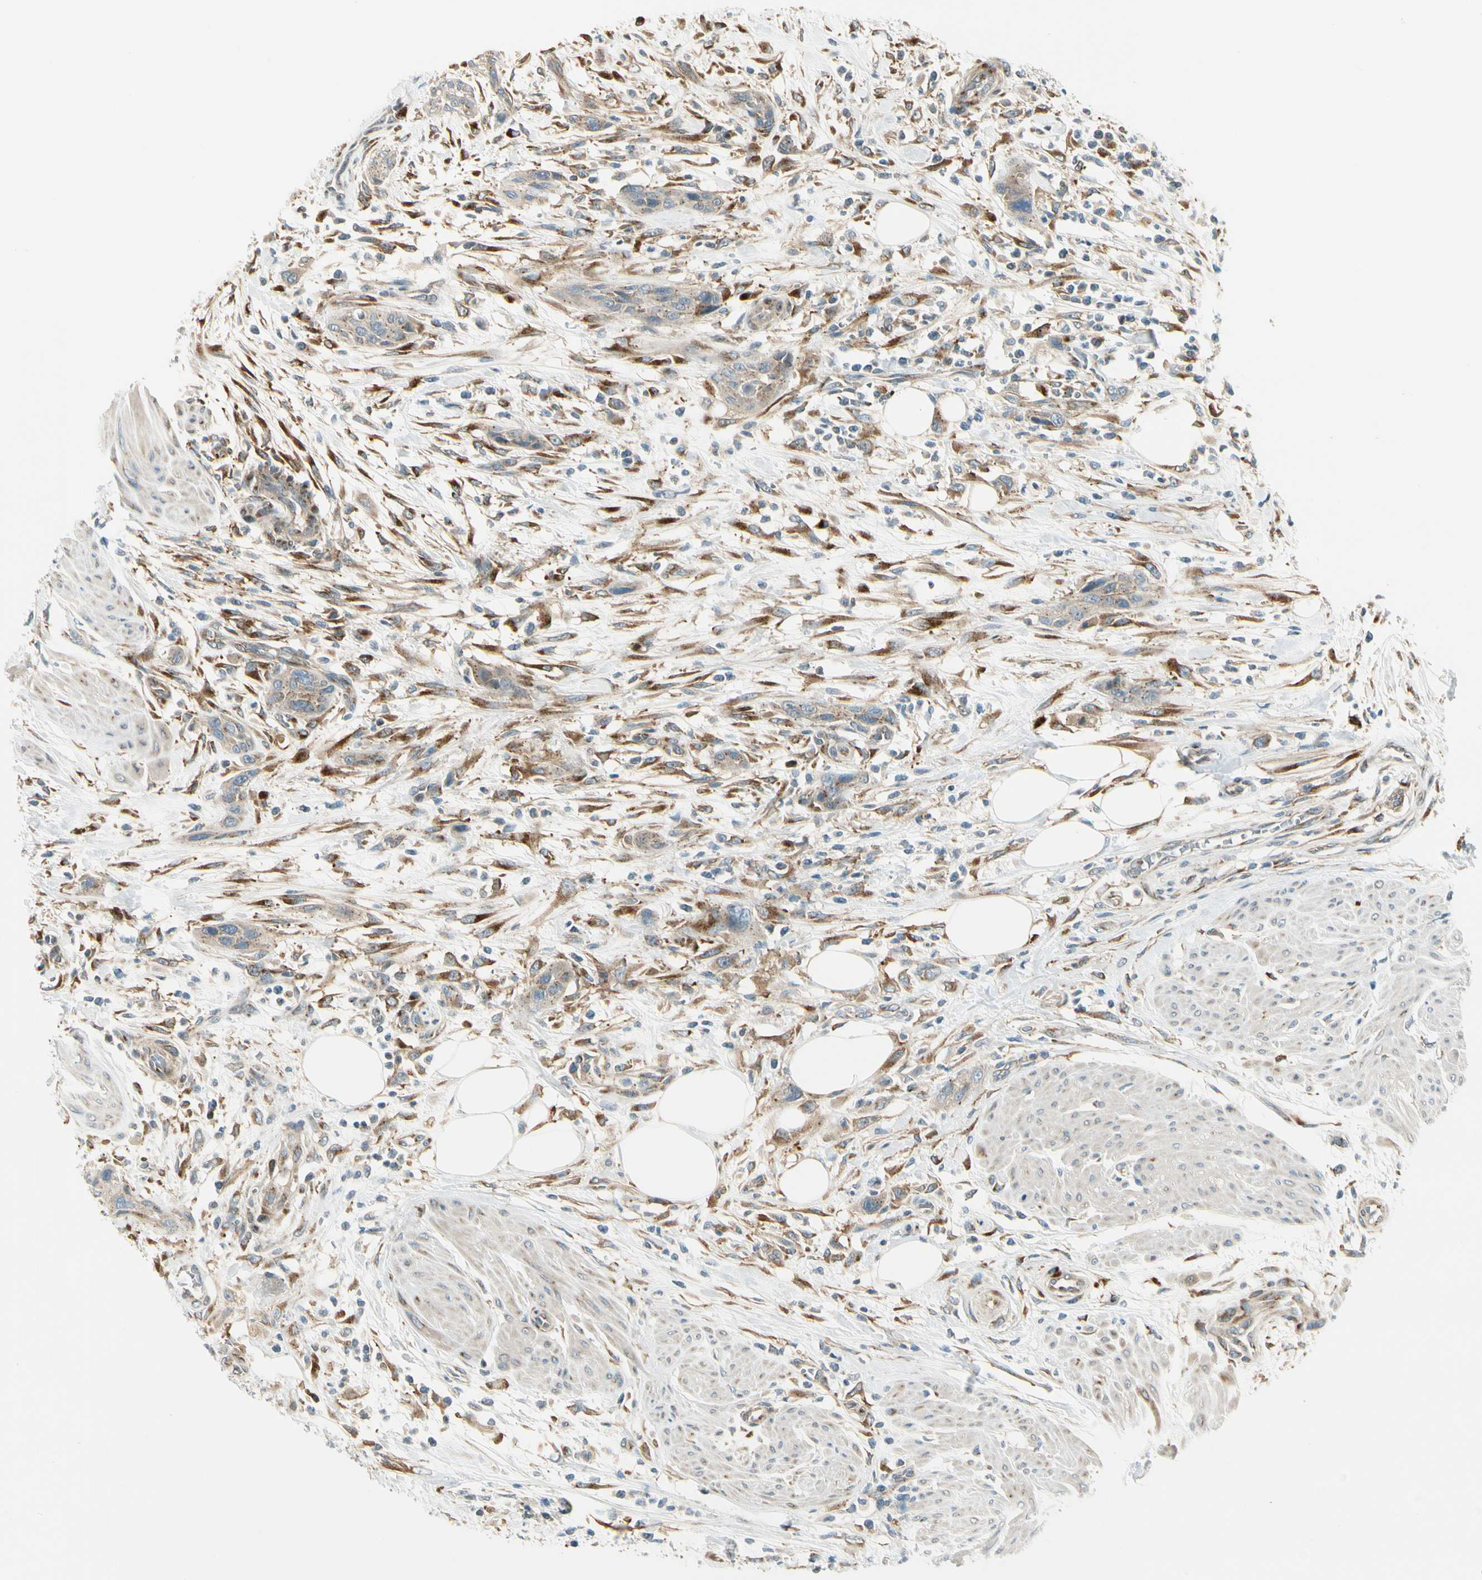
{"staining": {"intensity": "weak", "quantity": ">75%", "location": "cytoplasmic/membranous"}, "tissue": "urothelial cancer", "cell_type": "Tumor cells", "image_type": "cancer", "snomed": [{"axis": "morphology", "description": "Urothelial carcinoma, High grade"}, {"axis": "topography", "description": "Urinary bladder"}], "caption": "A high-resolution histopathology image shows immunohistochemistry staining of urothelial cancer, which exhibits weak cytoplasmic/membranous staining in about >75% of tumor cells. Nuclei are stained in blue.", "gene": "MANSC1", "patient": {"sex": "male", "age": 35}}